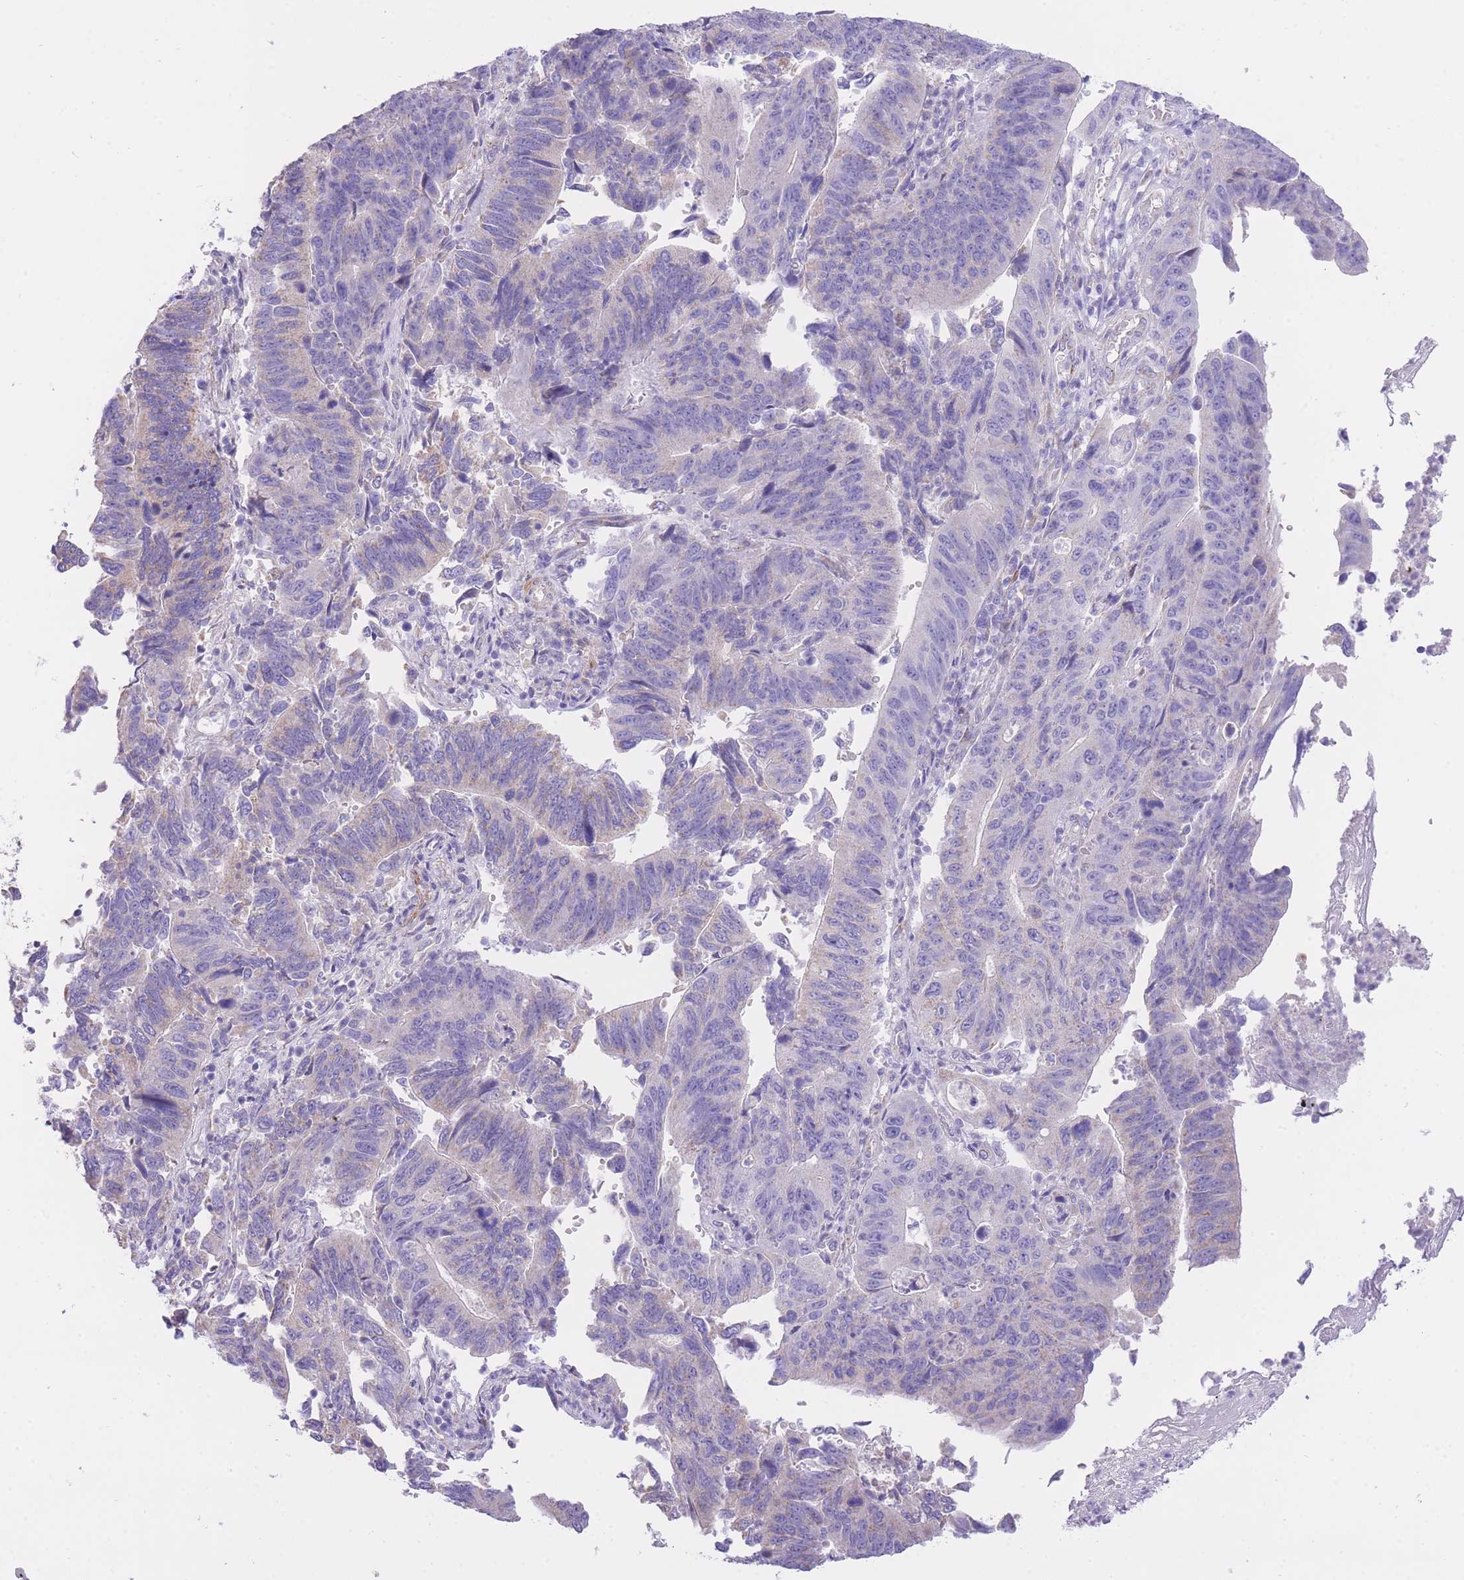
{"staining": {"intensity": "negative", "quantity": "none", "location": "none"}, "tissue": "stomach cancer", "cell_type": "Tumor cells", "image_type": "cancer", "snomed": [{"axis": "morphology", "description": "Adenocarcinoma, NOS"}, {"axis": "topography", "description": "Stomach"}], "caption": "A histopathology image of stomach cancer (adenocarcinoma) stained for a protein exhibits no brown staining in tumor cells. (Immunohistochemistry (ihc), brightfield microscopy, high magnification).", "gene": "PGM1", "patient": {"sex": "male", "age": 59}}